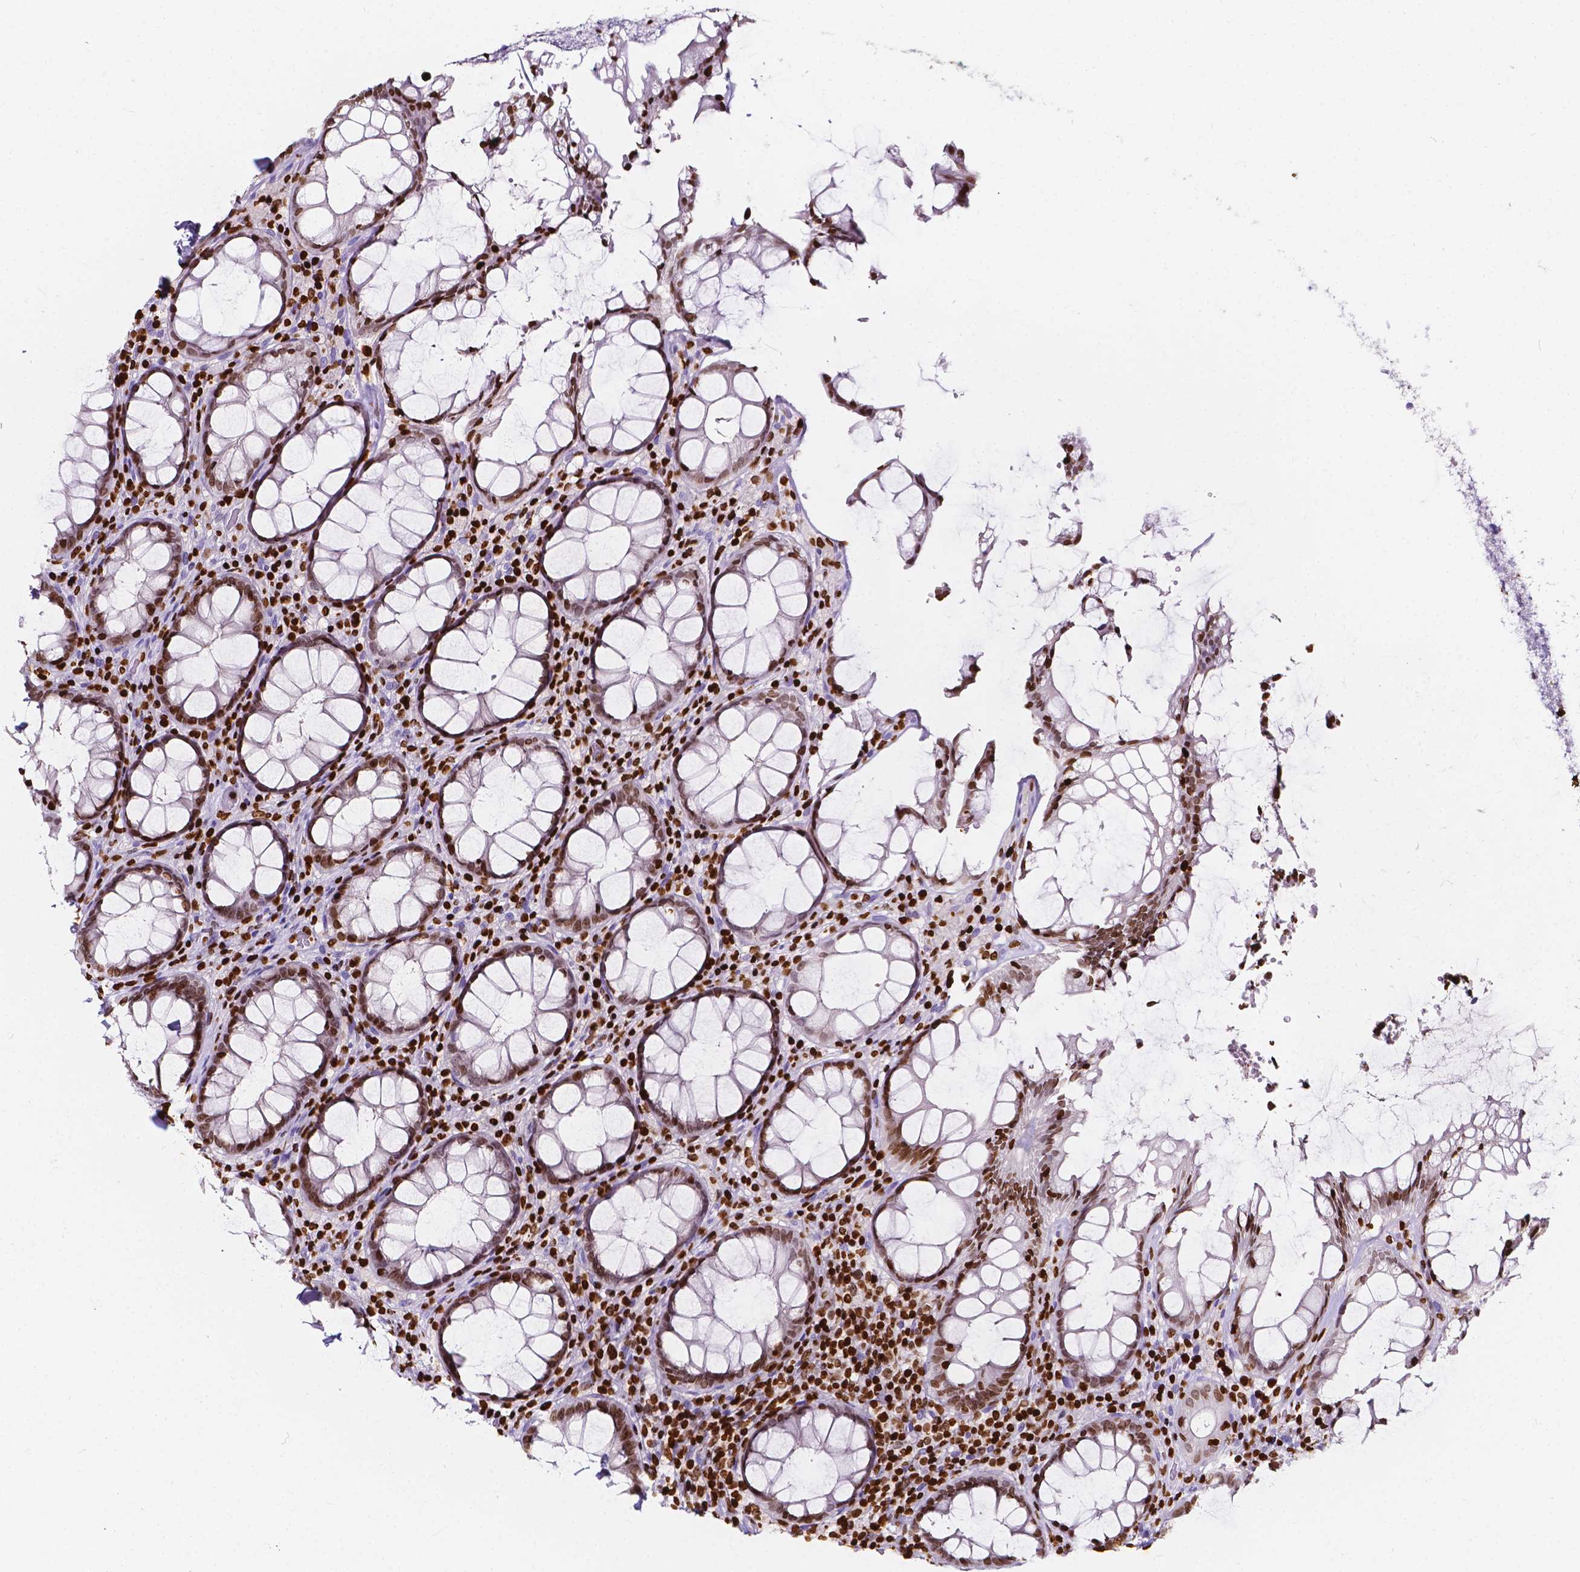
{"staining": {"intensity": "strong", "quantity": "25%-75%", "location": "nuclear"}, "tissue": "rectum", "cell_type": "Glandular cells", "image_type": "normal", "snomed": [{"axis": "morphology", "description": "Normal tissue, NOS"}, {"axis": "topography", "description": "Rectum"}], "caption": "Immunohistochemistry micrograph of normal human rectum stained for a protein (brown), which exhibits high levels of strong nuclear expression in approximately 25%-75% of glandular cells.", "gene": "CBY3", "patient": {"sex": "male", "age": 72}}